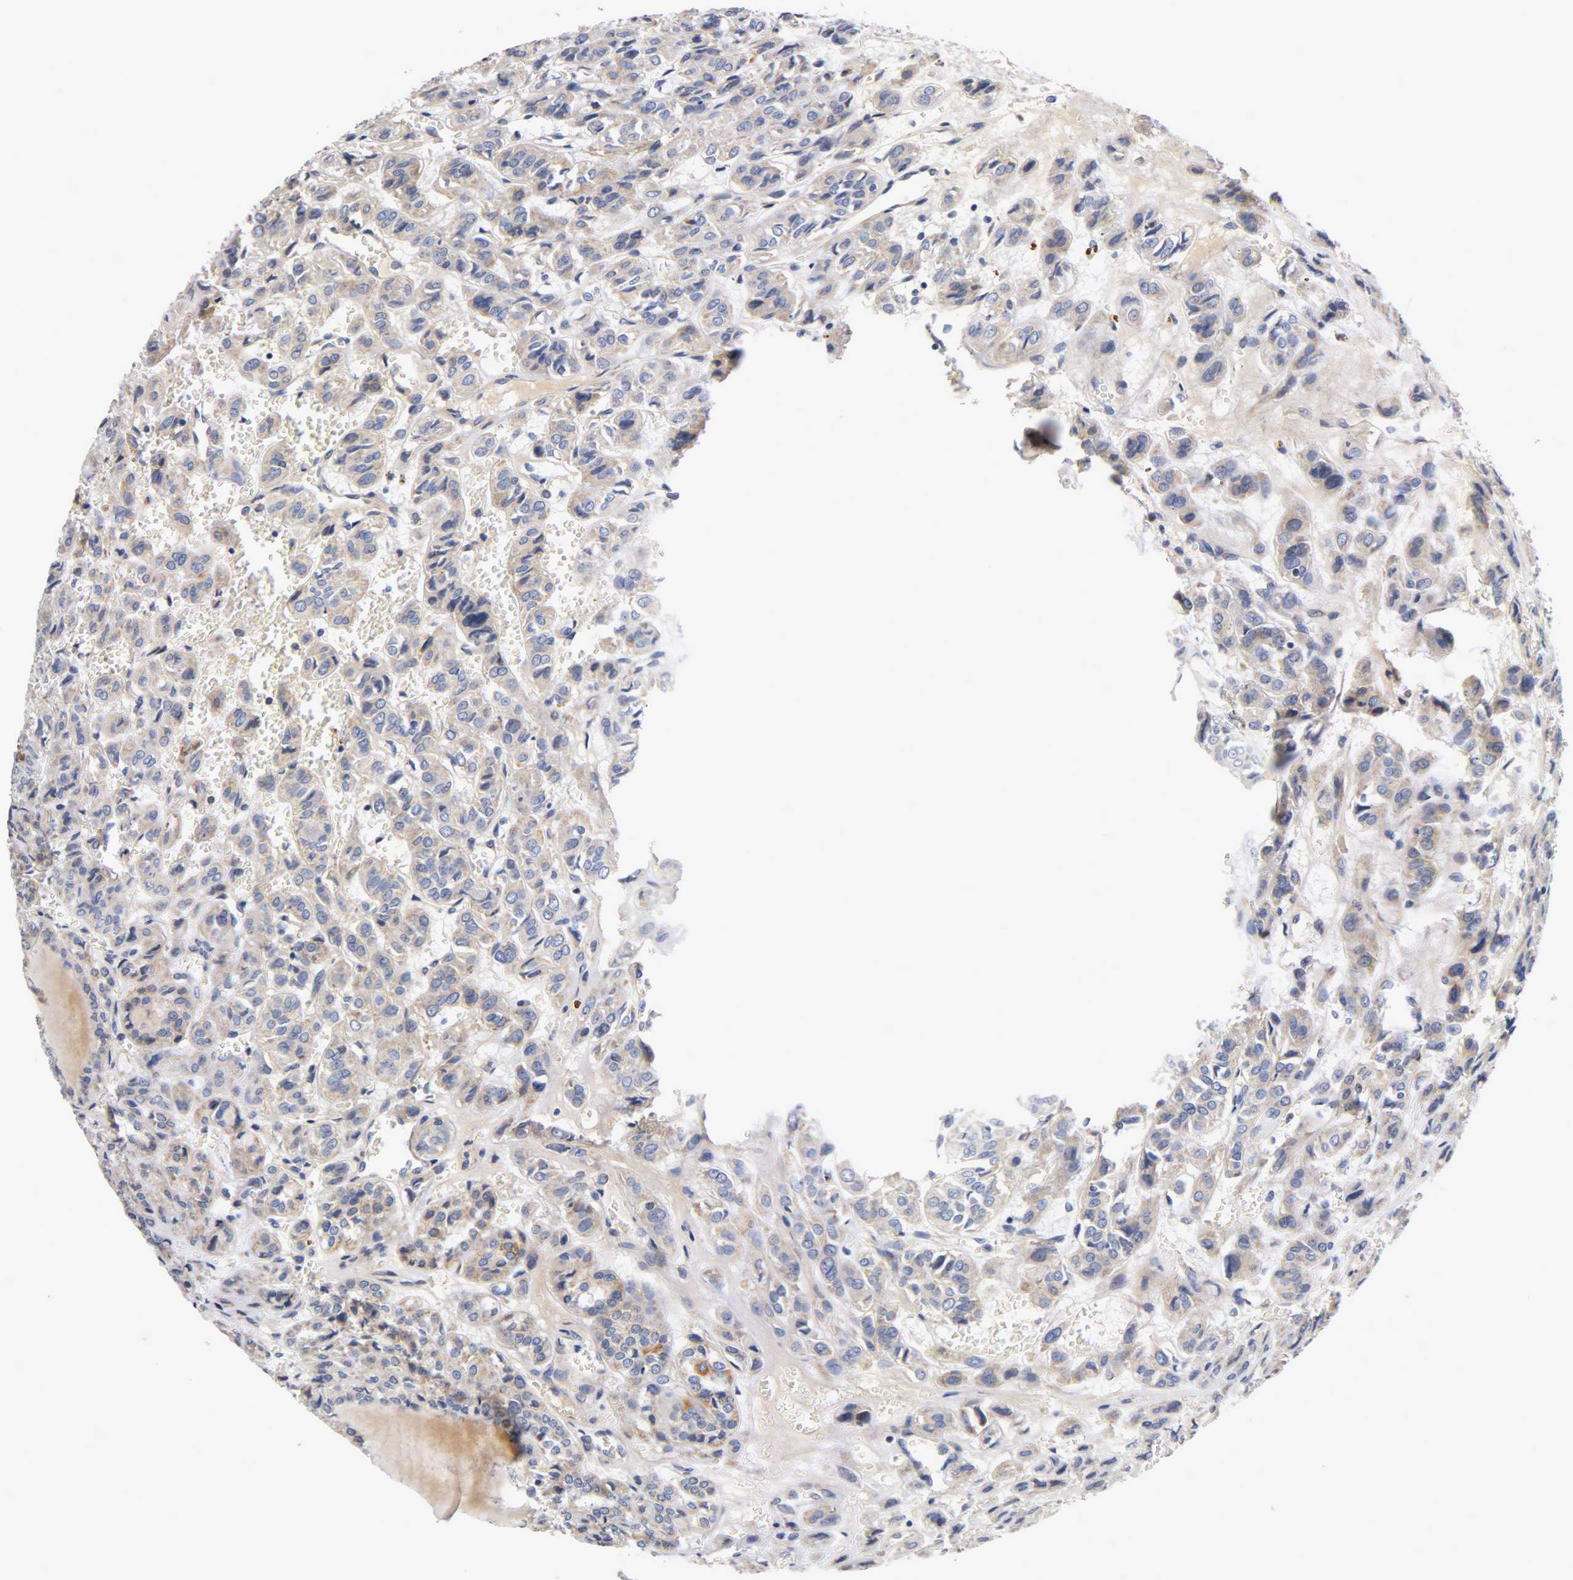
{"staining": {"intensity": "weak", "quantity": "25%-75%", "location": "cytoplasmic/membranous"}, "tissue": "thyroid cancer", "cell_type": "Tumor cells", "image_type": "cancer", "snomed": [{"axis": "morphology", "description": "Follicular adenoma carcinoma, NOS"}, {"axis": "topography", "description": "Thyroid gland"}], "caption": "Follicular adenoma carcinoma (thyroid) stained with IHC shows weak cytoplasmic/membranous expression in approximately 25%-75% of tumor cells. Ihc stains the protein of interest in brown and the nuclei are stained blue.", "gene": "PCSK6", "patient": {"sex": "female", "age": 71}}